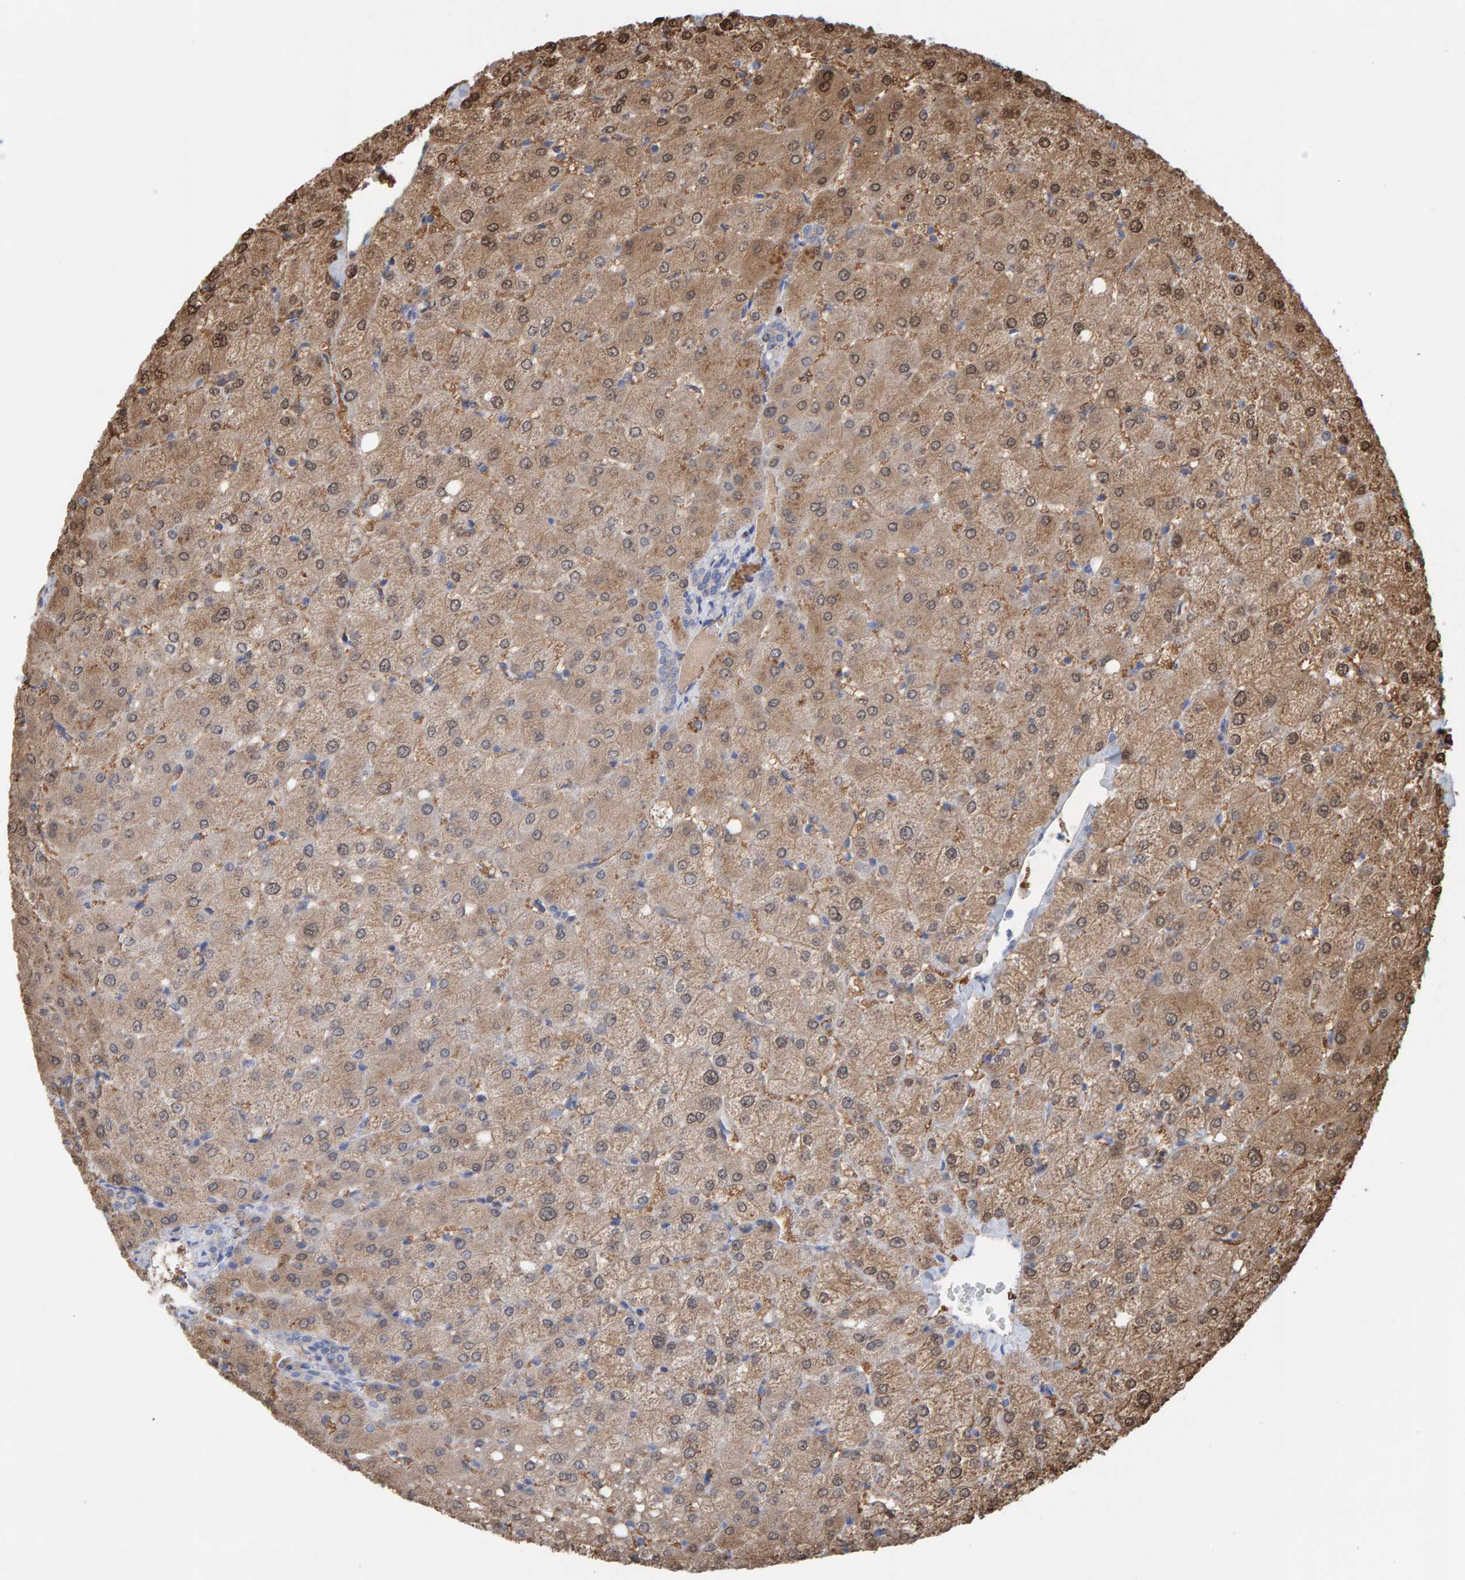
{"staining": {"intensity": "weak", "quantity": "<25%", "location": "cytoplasmic/membranous"}, "tissue": "liver", "cell_type": "Cholangiocytes", "image_type": "normal", "snomed": [{"axis": "morphology", "description": "Normal tissue, NOS"}, {"axis": "topography", "description": "Liver"}], "caption": "This is an IHC image of normal human liver. There is no staining in cholangiocytes.", "gene": "KLHL11", "patient": {"sex": "female", "age": 54}}